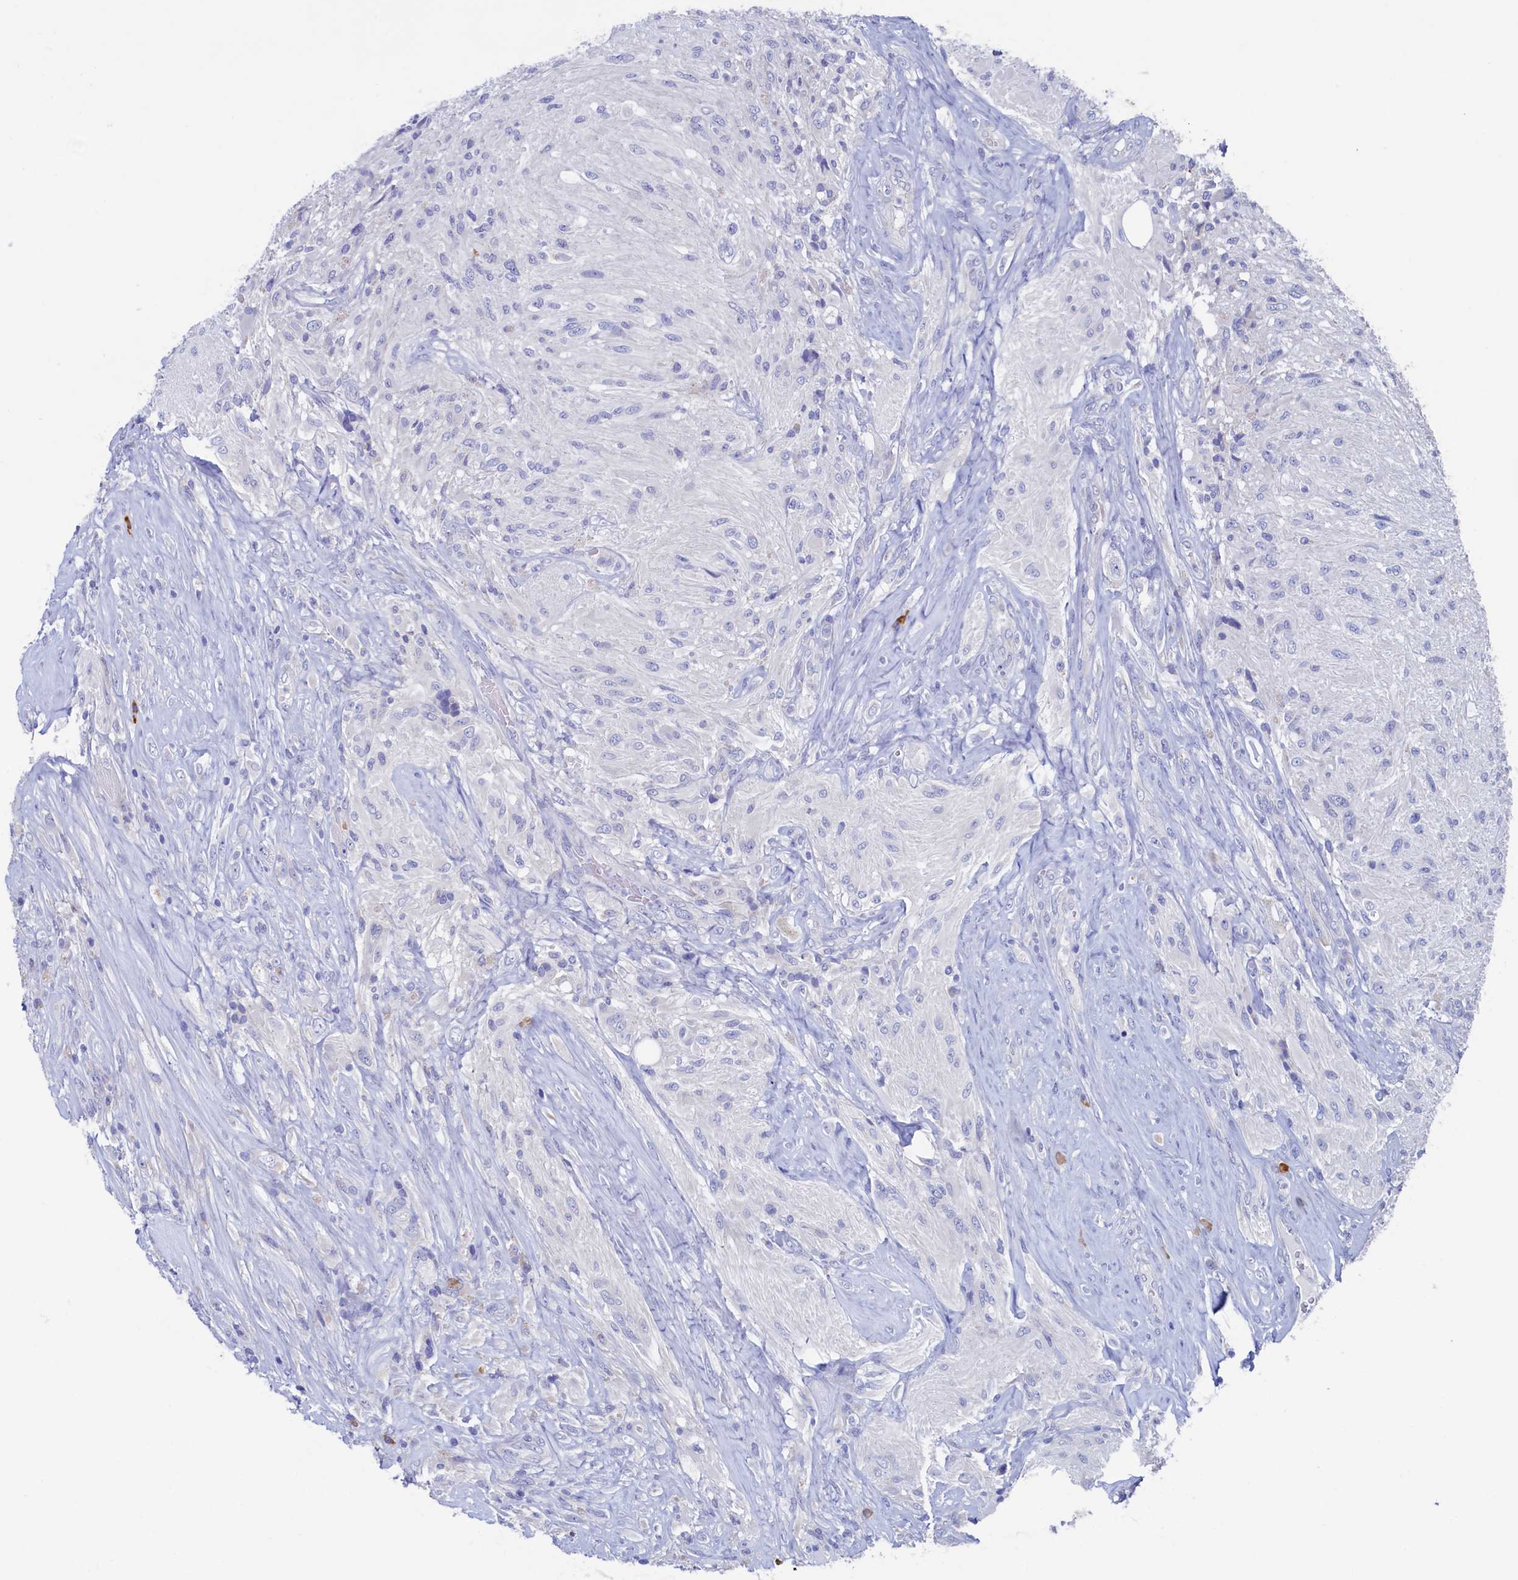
{"staining": {"intensity": "negative", "quantity": "none", "location": "none"}, "tissue": "glioma", "cell_type": "Tumor cells", "image_type": "cancer", "snomed": [{"axis": "morphology", "description": "Glioma, malignant, High grade"}, {"axis": "topography", "description": "Brain"}], "caption": "High magnification brightfield microscopy of glioma stained with DAB (brown) and counterstained with hematoxylin (blue): tumor cells show no significant expression.", "gene": "CBLIF", "patient": {"sex": "male", "age": 56}}